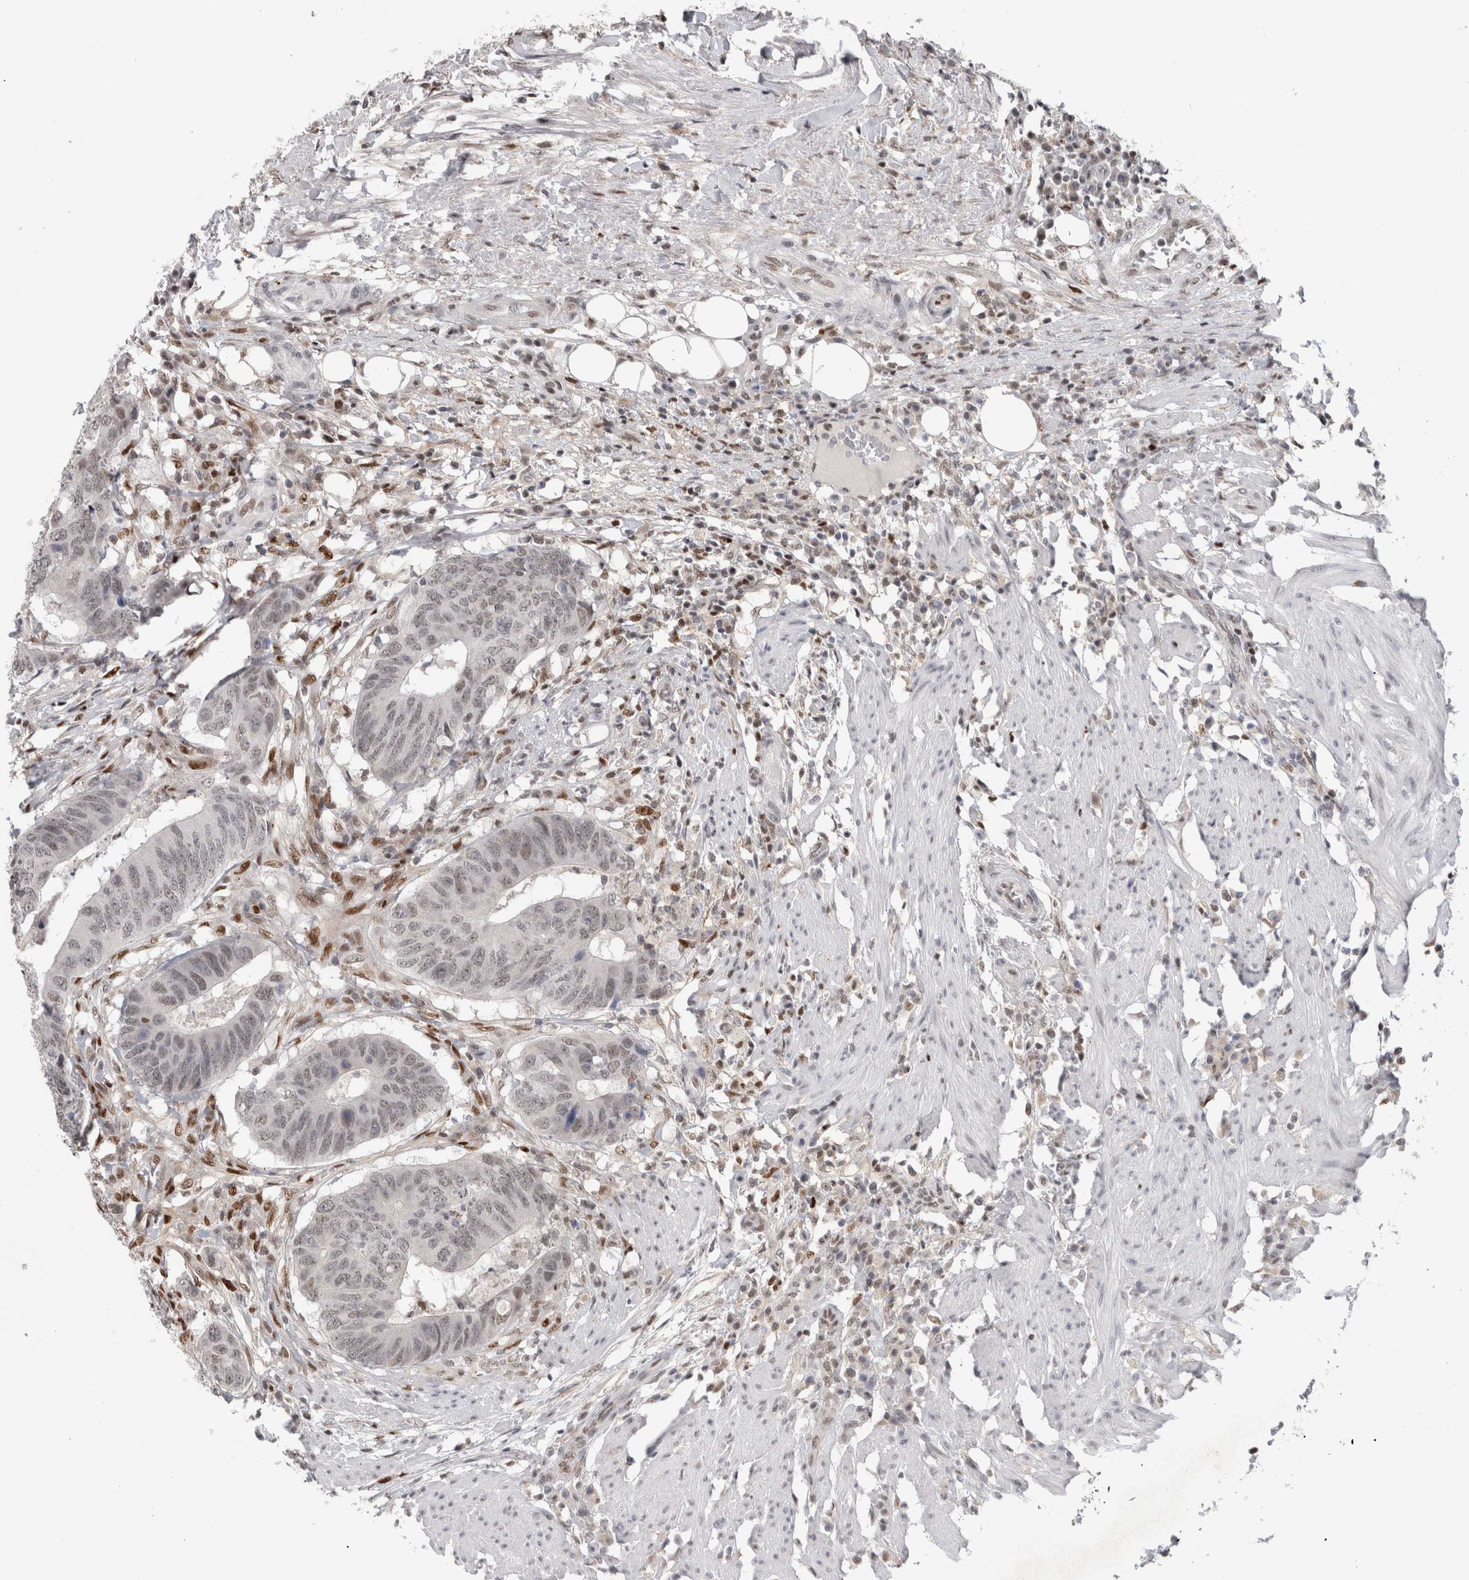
{"staining": {"intensity": "weak", "quantity": "25%-75%", "location": "nuclear"}, "tissue": "colorectal cancer", "cell_type": "Tumor cells", "image_type": "cancer", "snomed": [{"axis": "morphology", "description": "Adenocarcinoma, NOS"}, {"axis": "topography", "description": "Colon"}], "caption": "DAB immunohistochemical staining of colorectal cancer exhibits weak nuclear protein positivity in approximately 25%-75% of tumor cells.", "gene": "SRARP", "patient": {"sex": "male", "age": 56}}